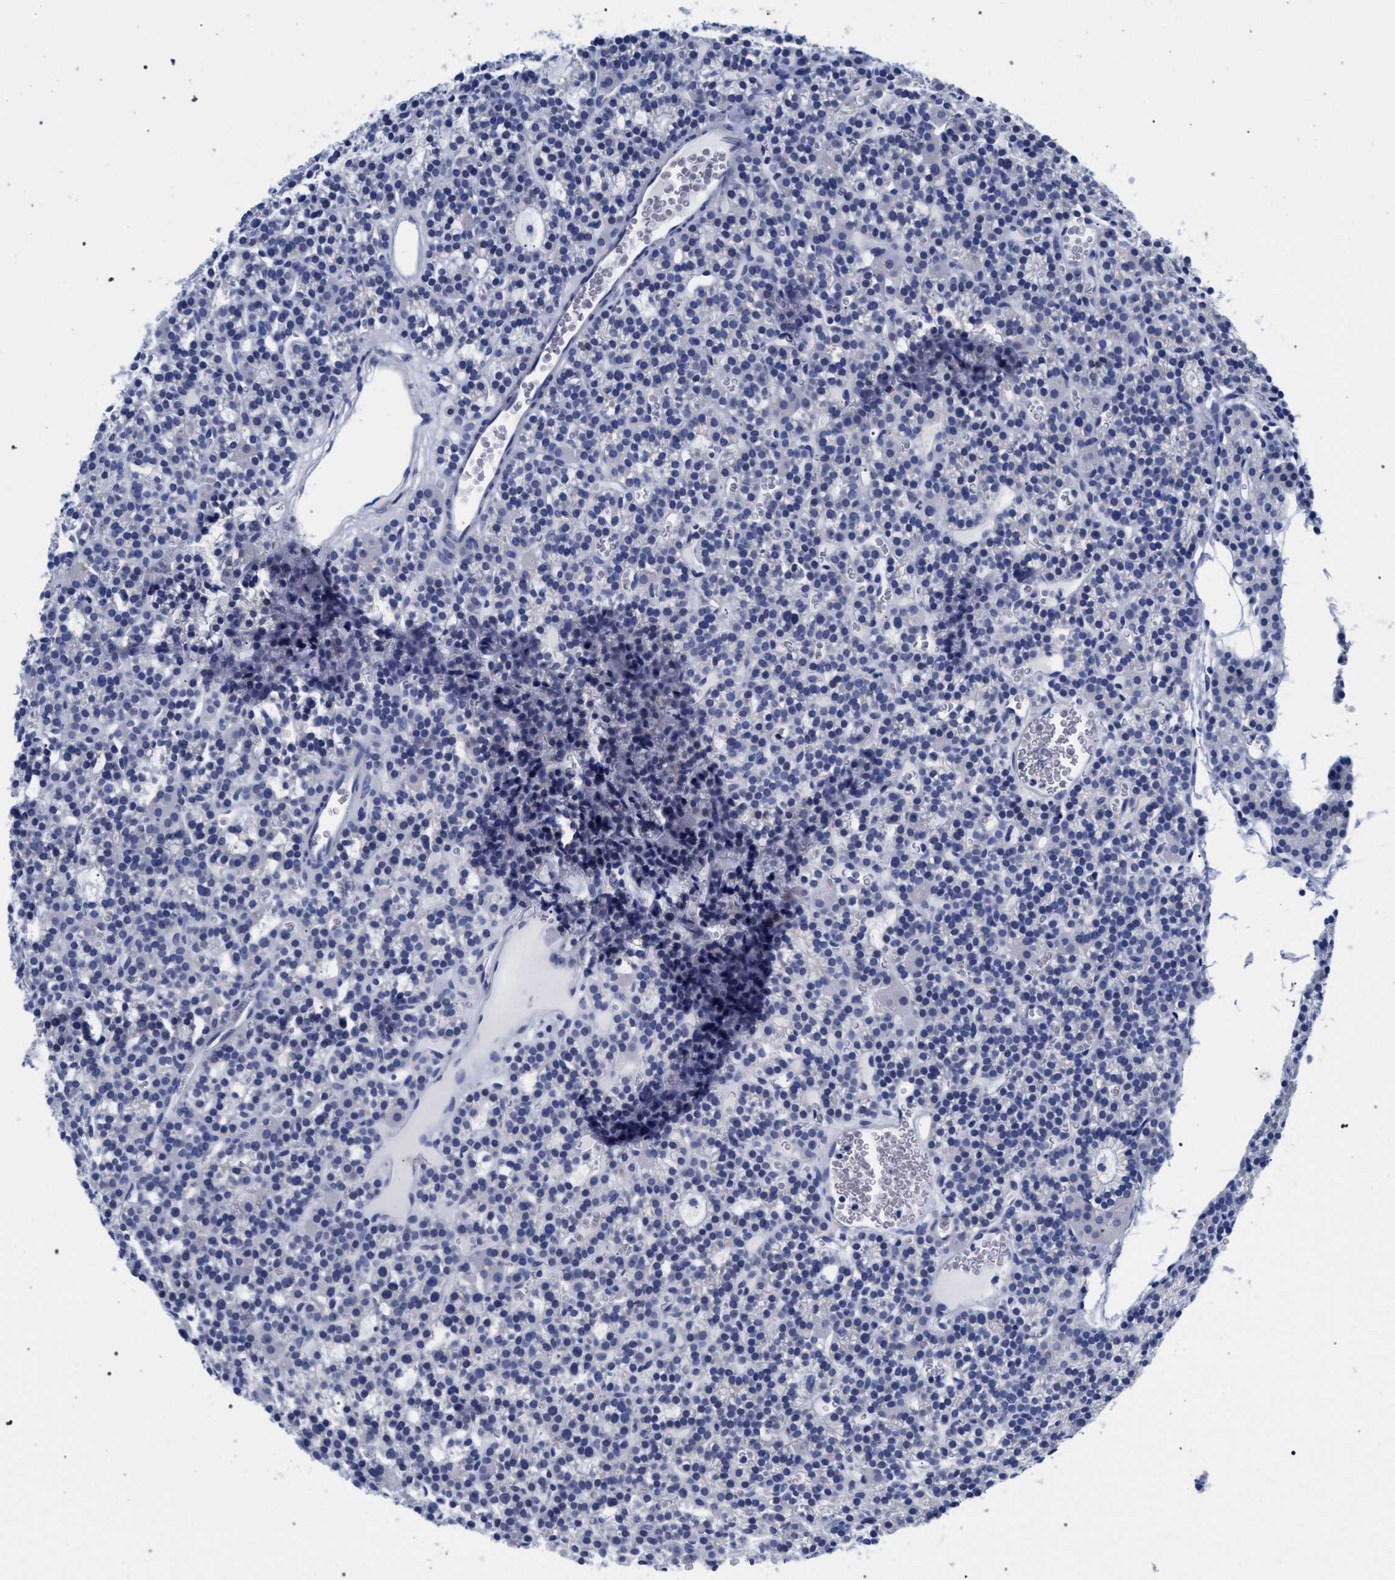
{"staining": {"intensity": "negative", "quantity": "none", "location": "none"}, "tissue": "parathyroid gland", "cell_type": "Glandular cells", "image_type": "normal", "snomed": [{"axis": "morphology", "description": "Normal tissue, NOS"}, {"axis": "morphology", "description": "Adenoma, NOS"}, {"axis": "topography", "description": "Parathyroid gland"}], "caption": "Immunohistochemistry image of benign parathyroid gland: parathyroid gland stained with DAB displays no significant protein positivity in glandular cells. The staining was performed using DAB (3,3'-diaminobenzidine) to visualize the protein expression in brown, while the nuclei were stained in blue with hematoxylin (Magnification: 20x).", "gene": "AKAP4", "patient": {"sex": "female", "age": 58}}